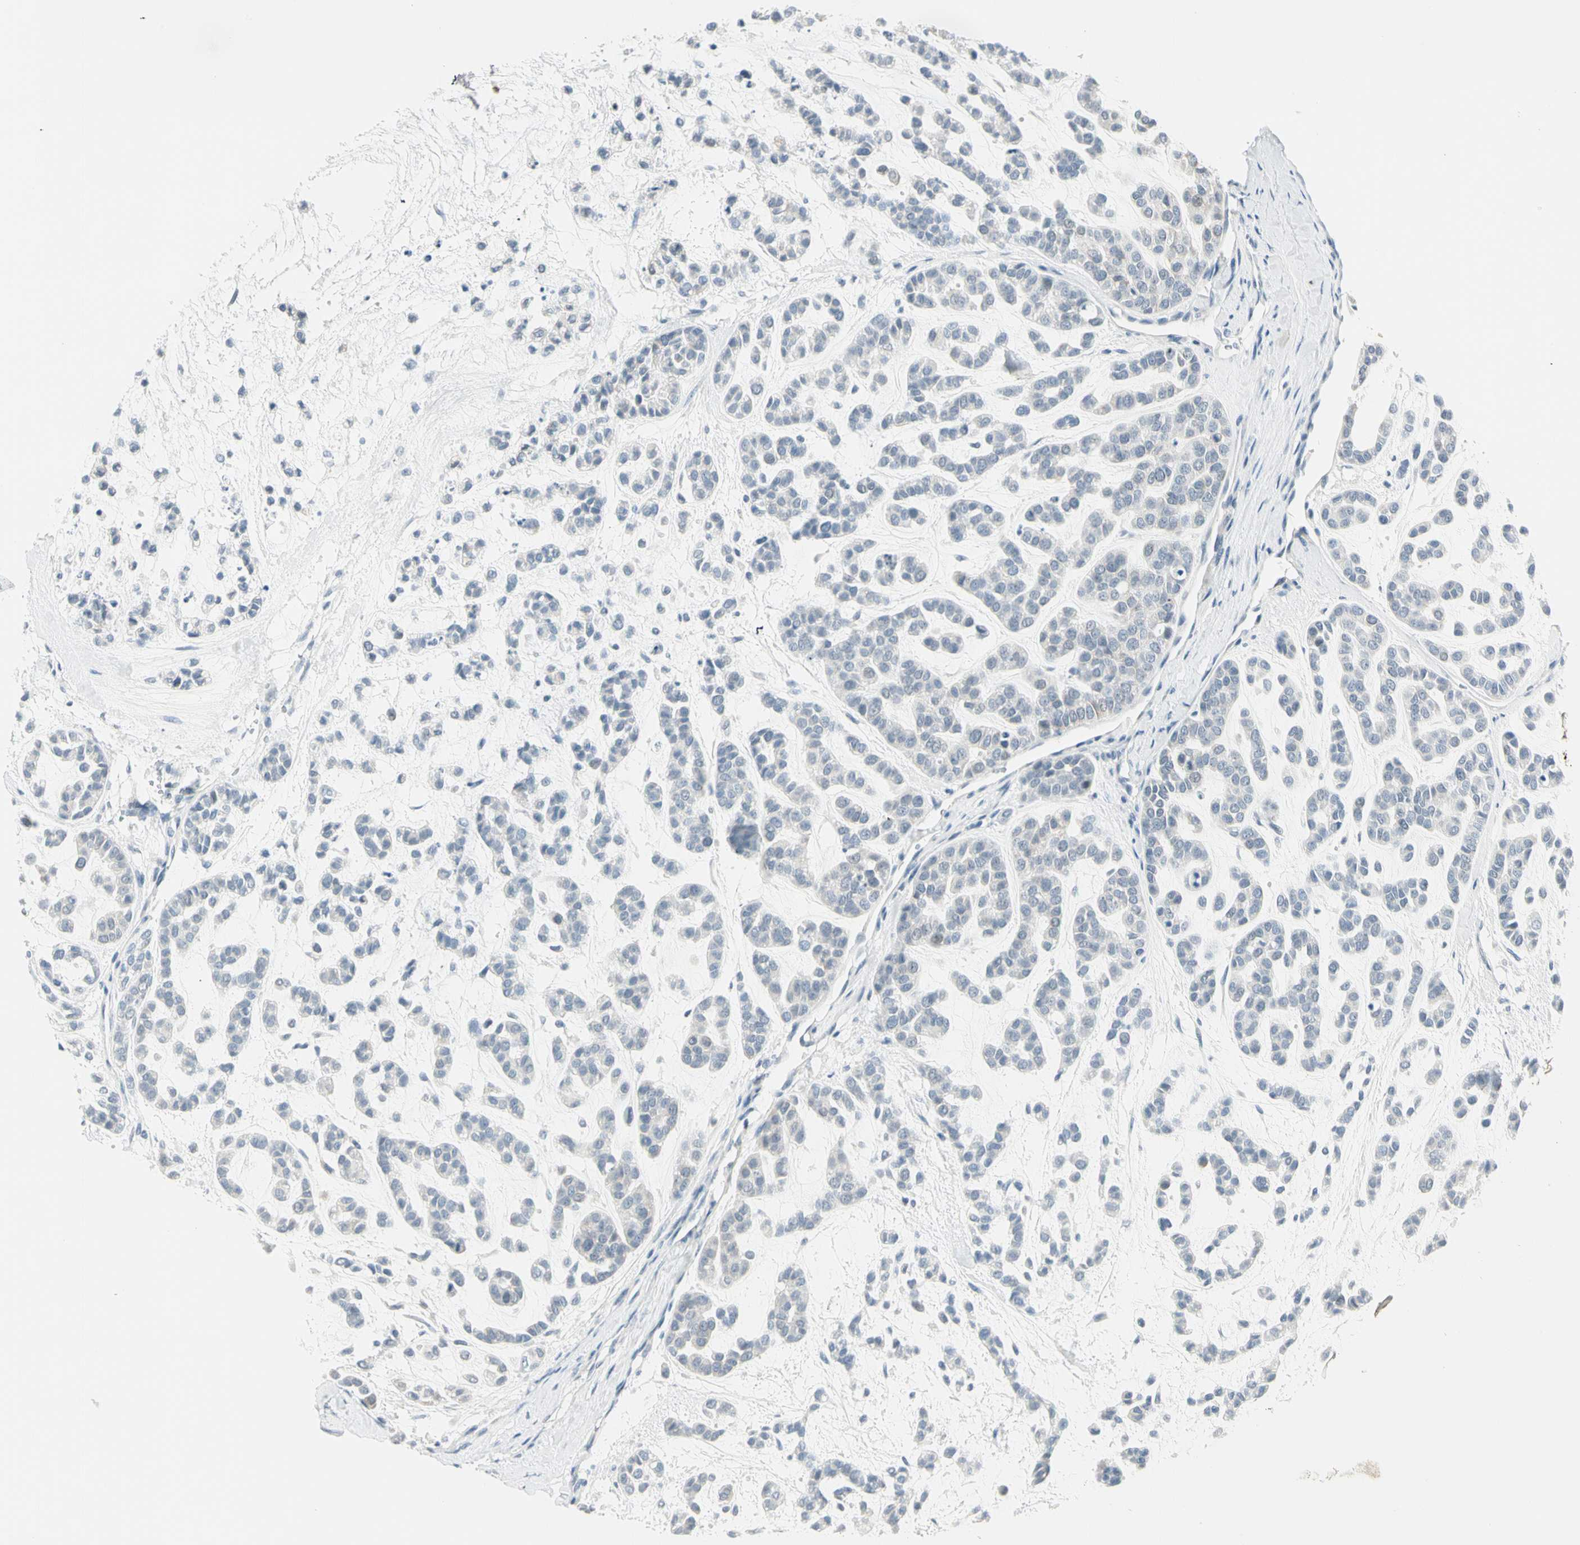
{"staining": {"intensity": "negative", "quantity": "none", "location": "none"}, "tissue": "head and neck cancer", "cell_type": "Tumor cells", "image_type": "cancer", "snomed": [{"axis": "morphology", "description": "Adenocarcinoma, NOS"}, {"axis": "morphology", "description": "Adenoma, NOS"}, {"axis": "topography", "description": "Head-Neck"}], "caption": "IHC histopathology image of neoplastic tissue: human head and neck cancer (adenocarcinoma) stained with DAB displays no significant protein expression in tumor cells.", "gene": "MLLT10", "patient": {"sex": "female", "age": 55}}